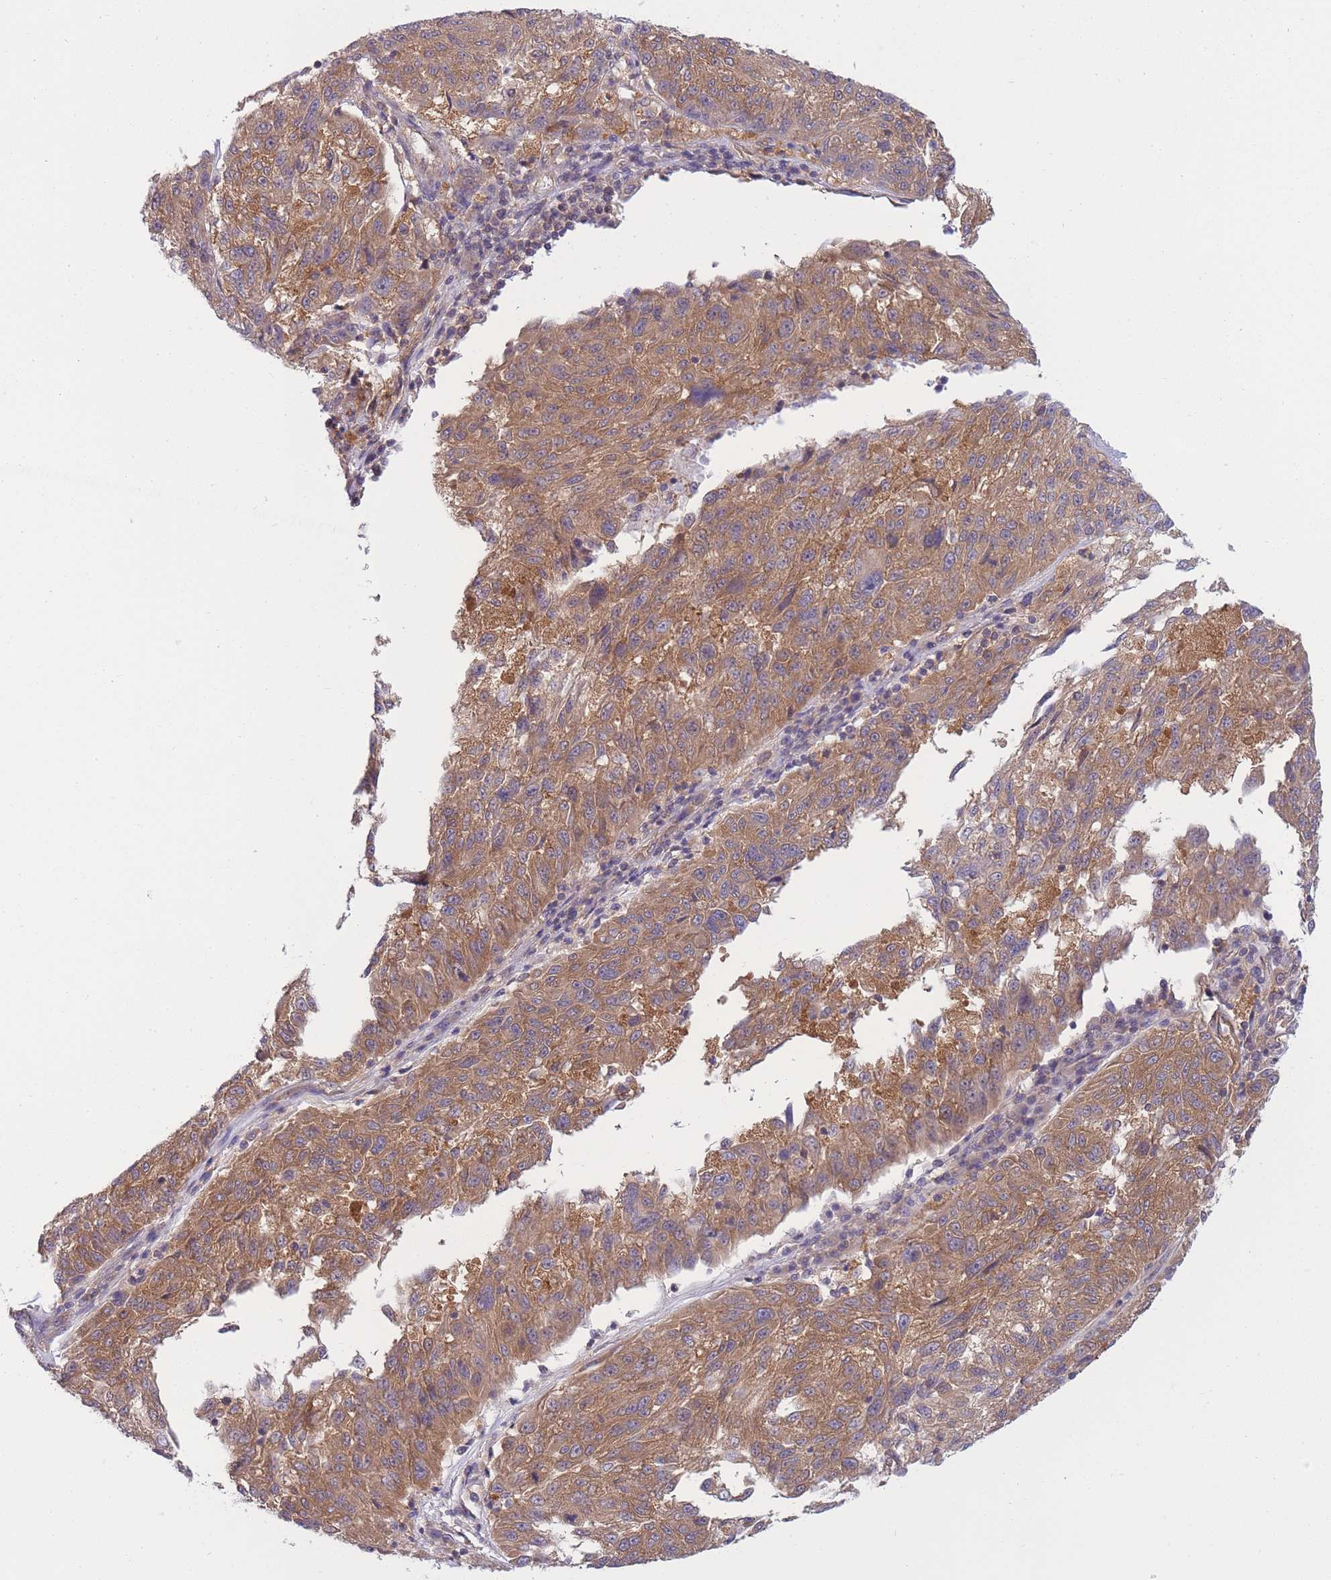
{"staining": {"intensity": "moderate", "quantity": ">75%", "location": "cytoplasmic/membranous"}, "tissue": "melanoma", "cell_type": "Tumor cells", "image_type": "cancer", "snomed": [{"axis": "morphology", "description": "Malignant melanoma, NOS"}, {"axis": "topography", "description": "Skin"}], "caption": "The micrograph shows staining of melanoma, revealing moderate cytoplasmic/membranous protein expression (brown color) within tumor cells.", "gene": "PFDN6", "patient": {"sex": "male", "age": 53}}